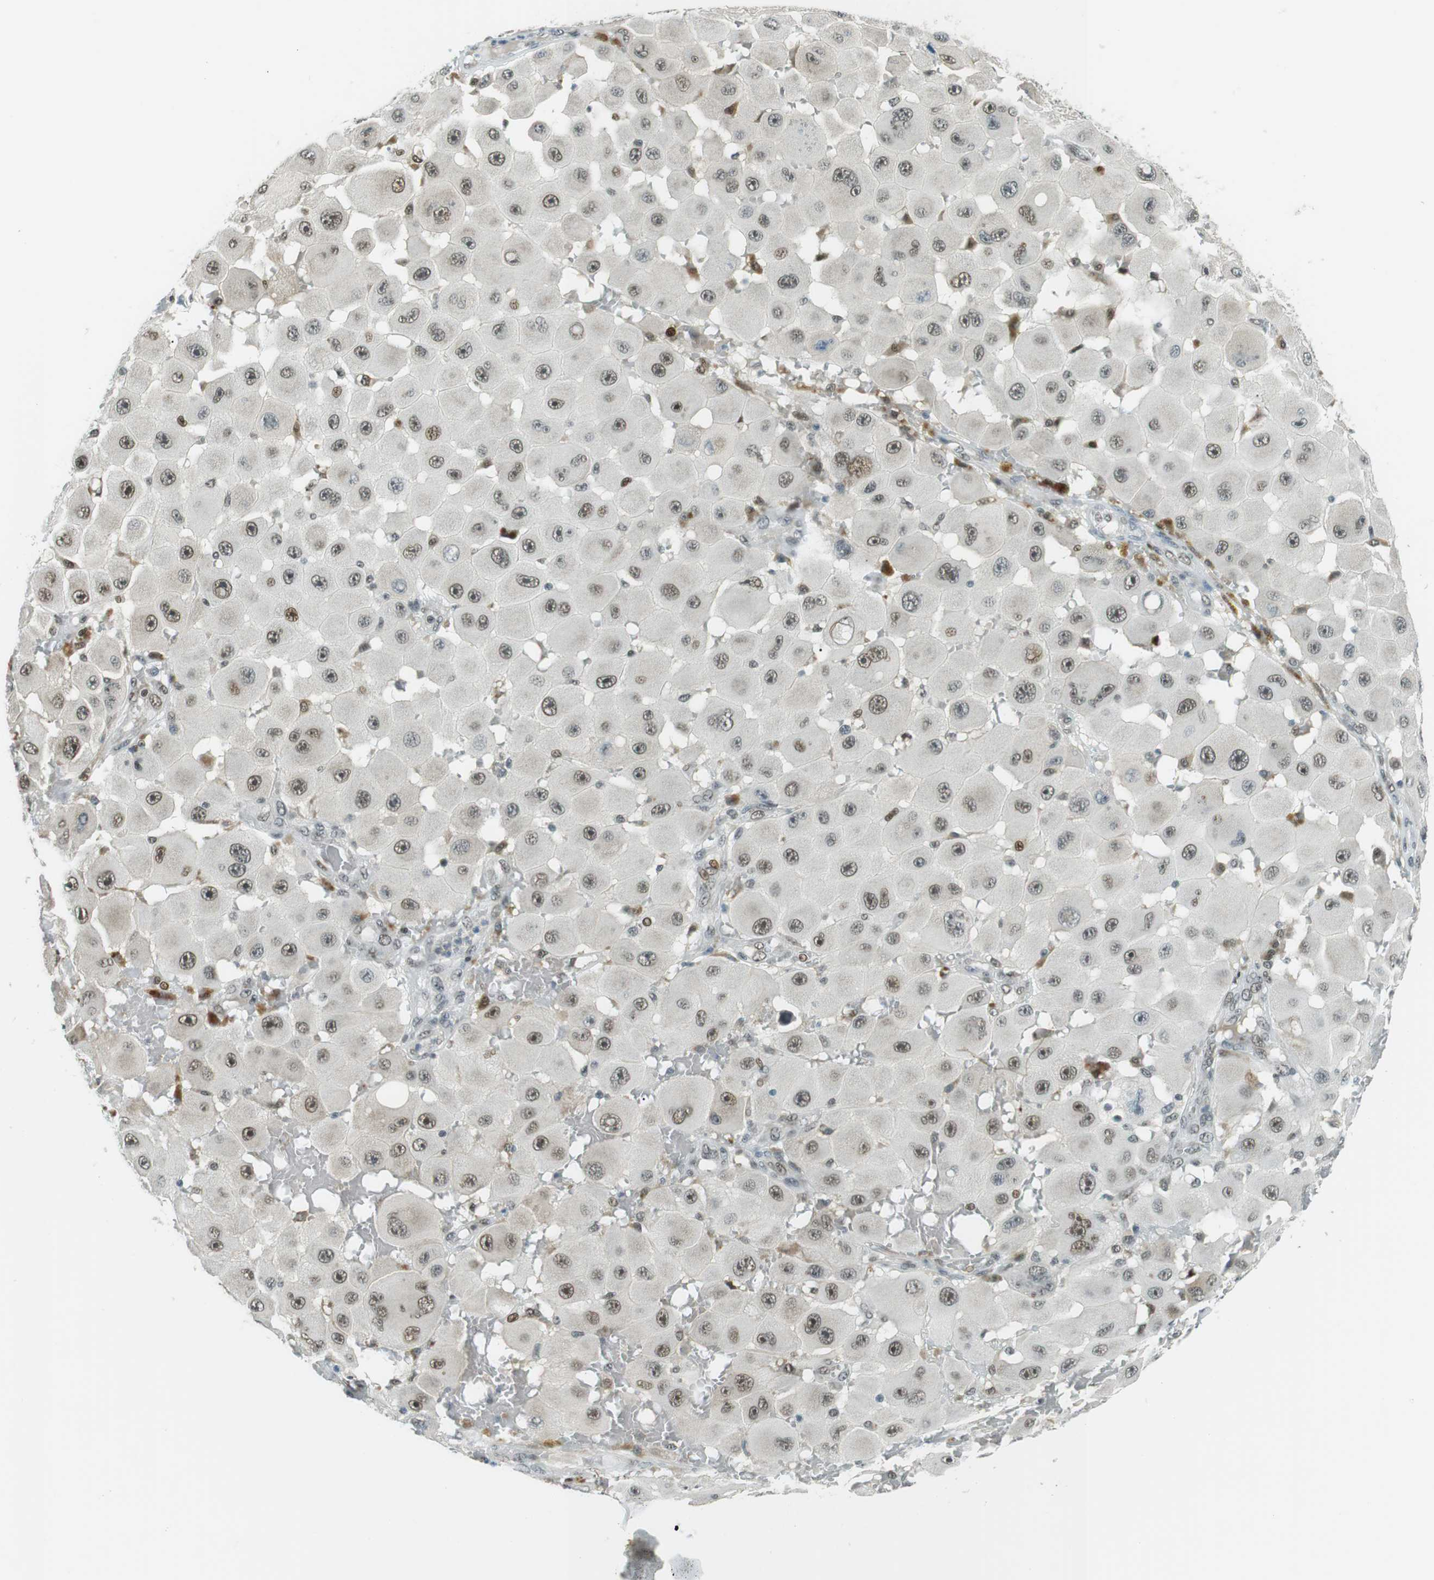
{"staining": {"intensity": "moderate", "quantity": ">75%", "location": "nuclear"}, "tissue": "melanoma", "cell_type": "Tumor cells", "image_type": "cancer", "snomed": [{"axis": "morphology", "description": "Malignant melanoma, NOS"}, {"axis": "topography", "description": "Skin"}], "caption": "A micrograph of human malignant melanoma stained for a protein exhibits moderate nuclear brown staining in tumor cells. Immunohistochemistry (ihc) stains the protein of interest in brown and the nuclei are stained blue.", "gene": "PJA1", "patient": {"sex": "female", "age": 81}}